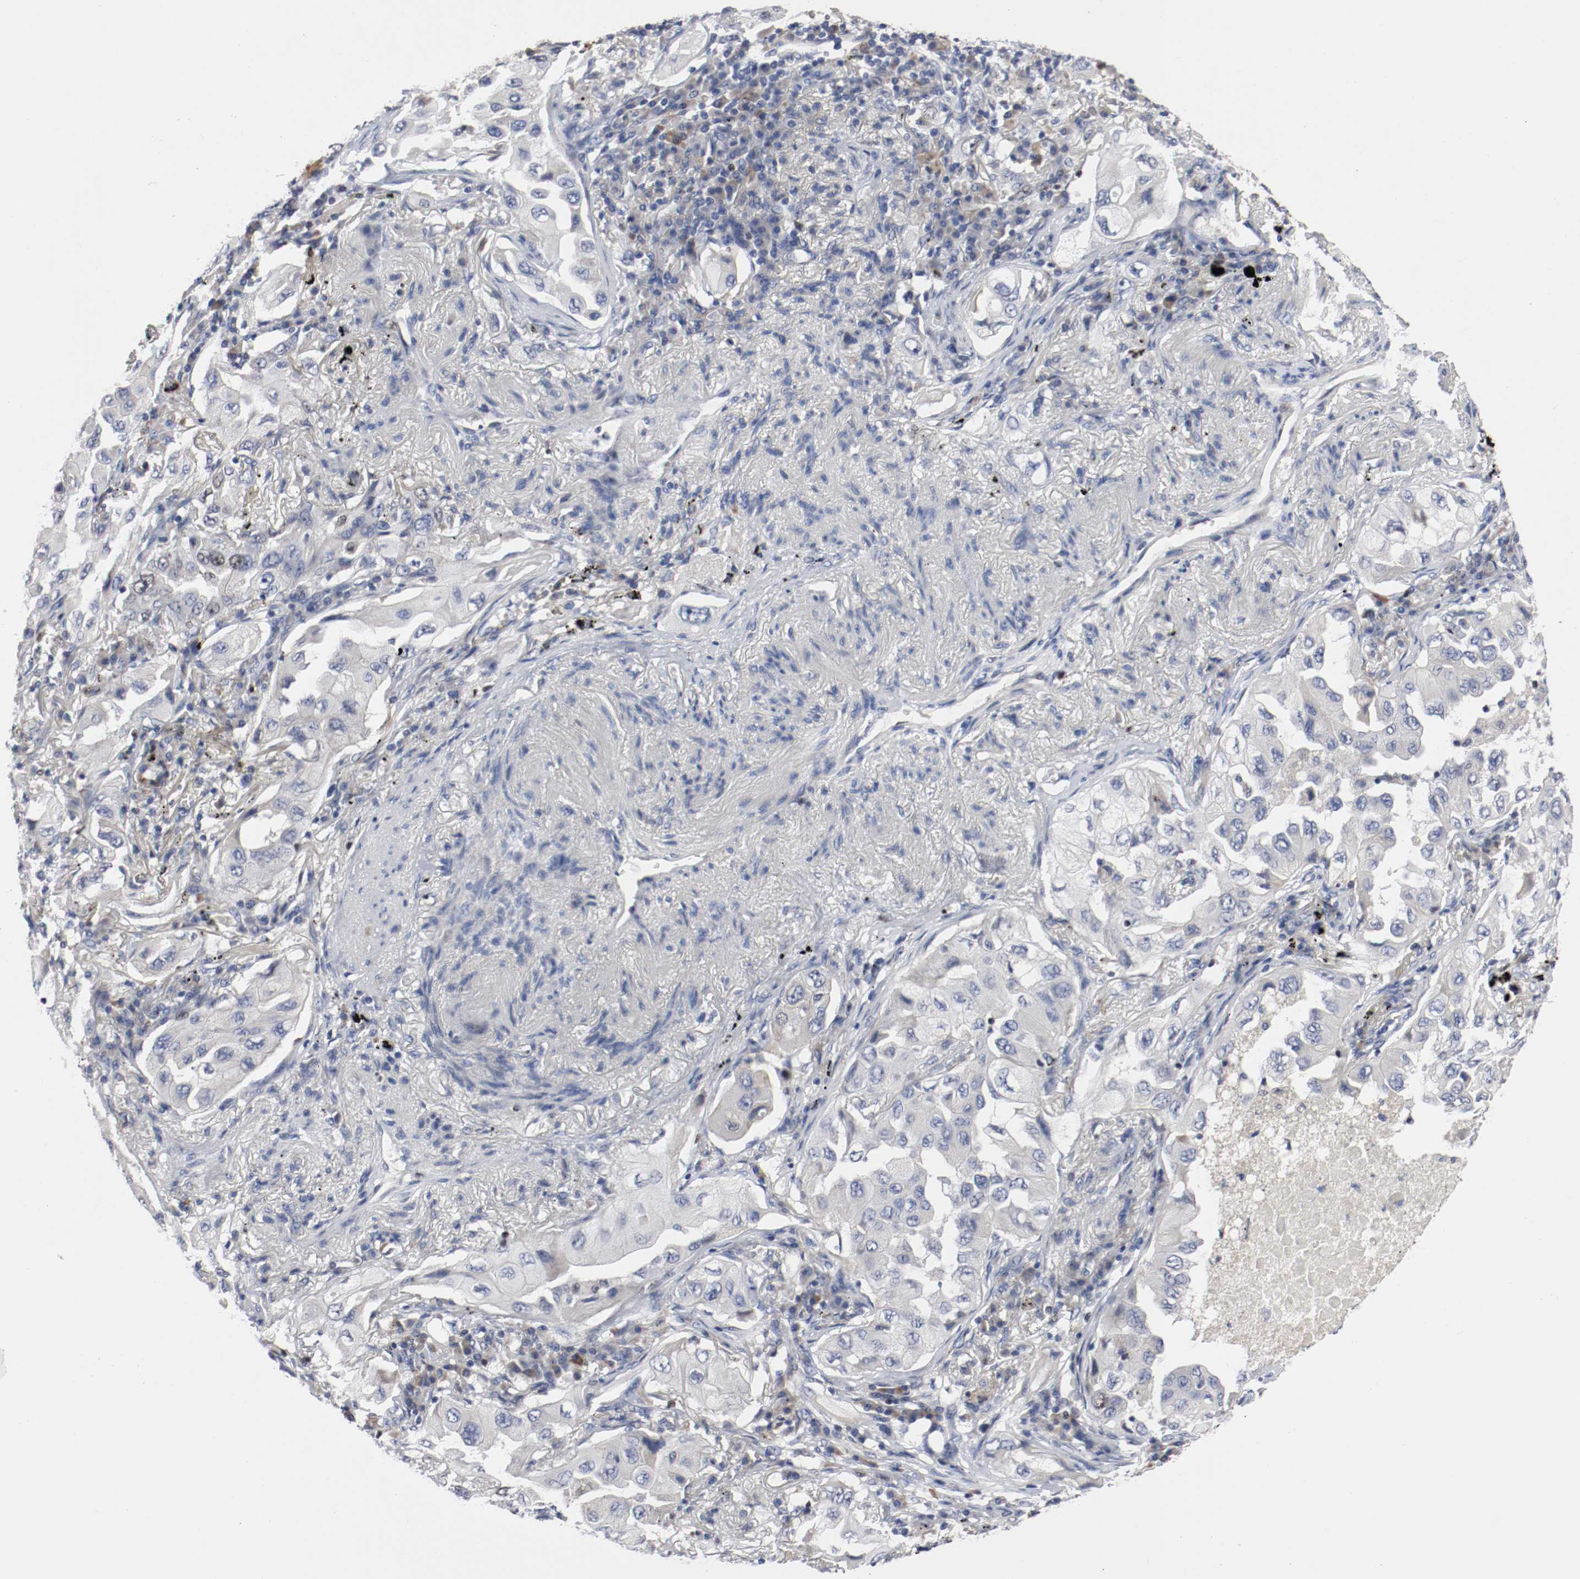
{"staining": {"intensity": "negative", "quantity": "none", "location": "none"}, "tissue": "lung cancer", "cell_type": "Tumor cells", "image_type": "cancer", "snomed": [{"axis": "morphology", "description": "Adenocarcinoma, NOS"}, {"axis": "topography", "description": "Lung"}], "caption": "Lung cancer was stained to show a protein in brown. There is no significant positivity in tumor cells. (DAB IHC, high magnification).", "gene": "MCM6", "patient": {"sex": "female", "age": 65}}